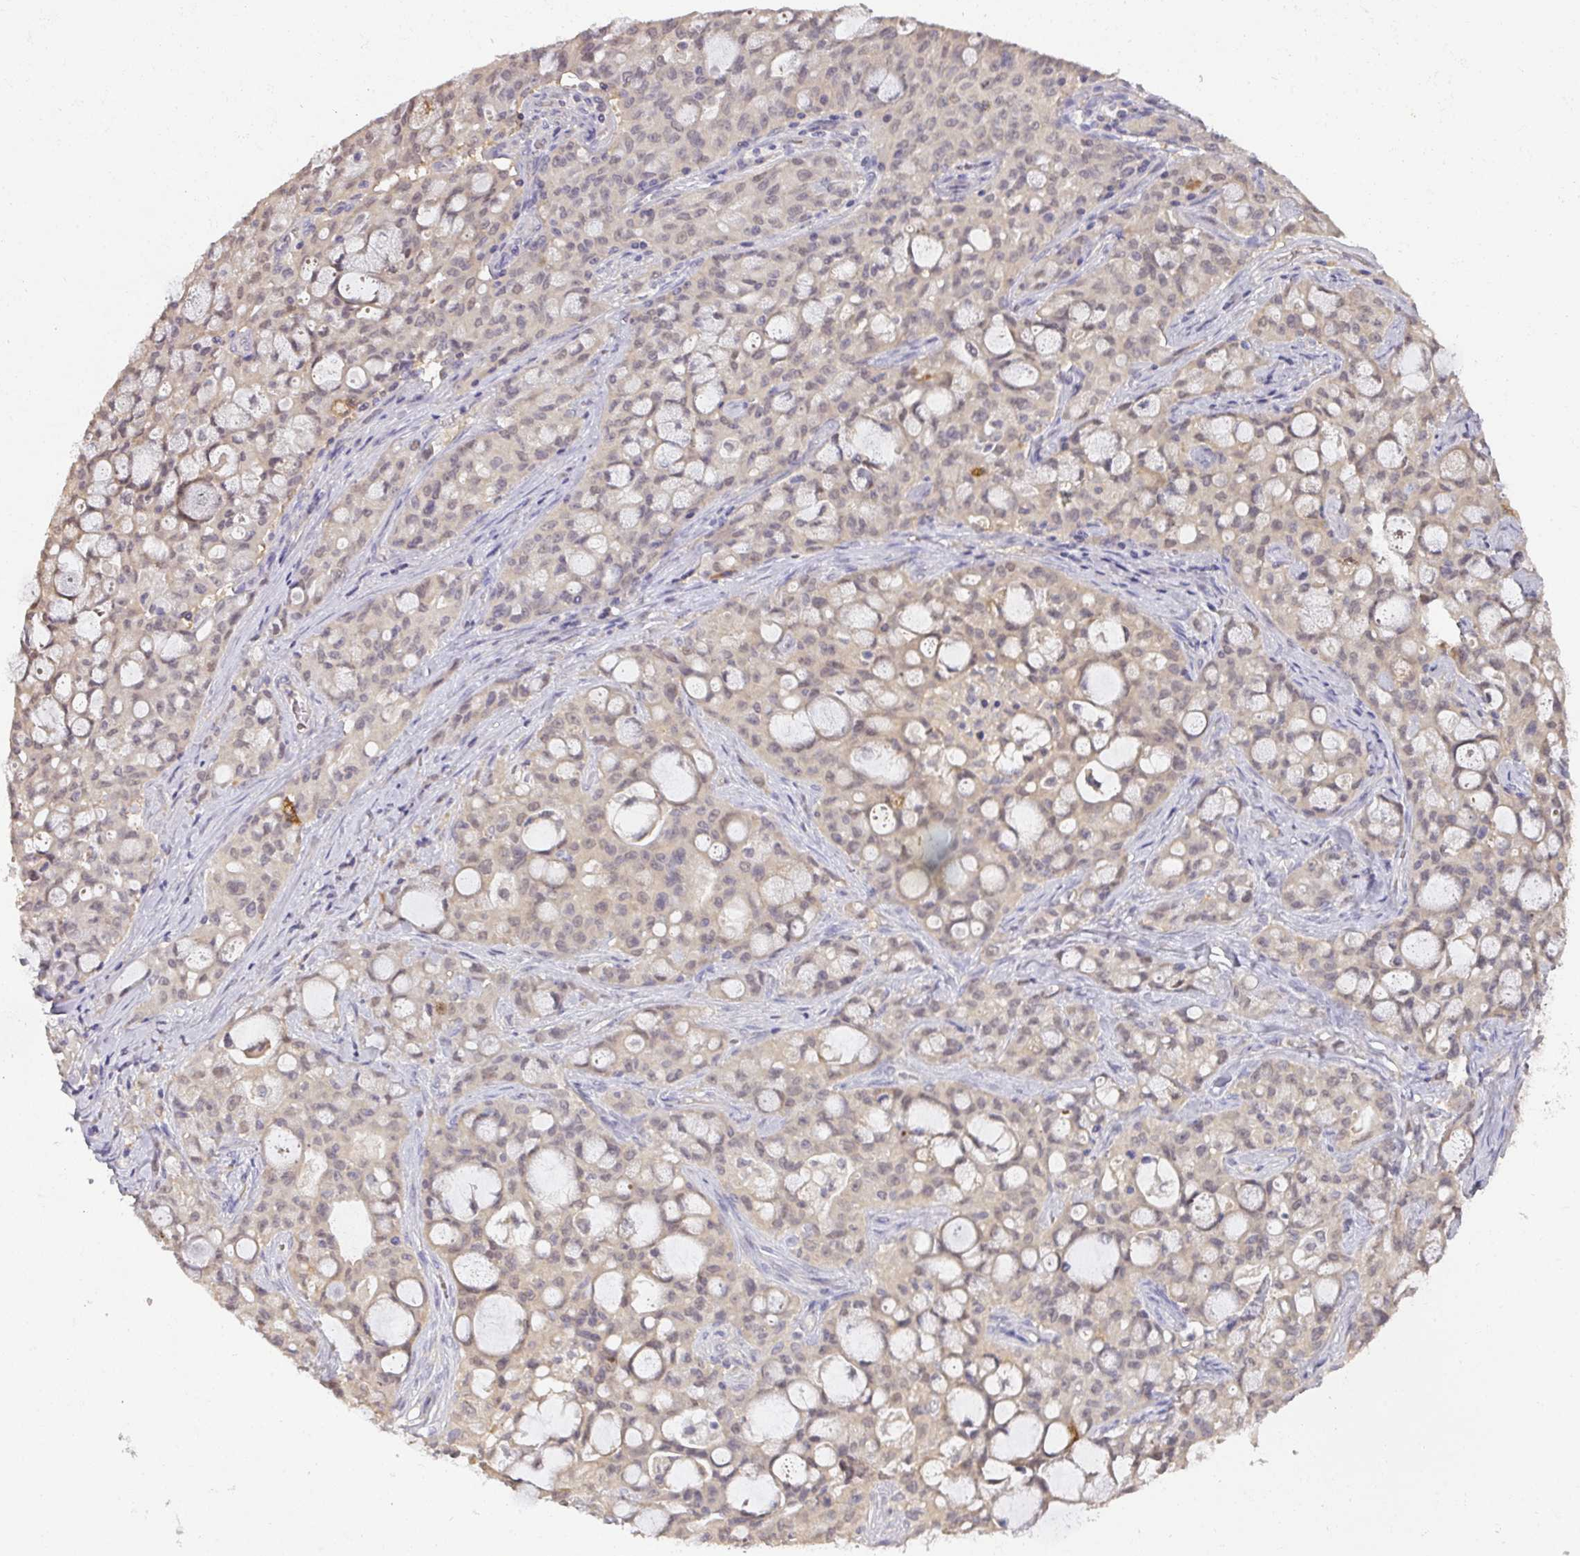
{"staining": {"intensity": "weak", "quantity": "25%-75%", "location": "cytoplasmic/membranous,nuclear"}, "tissue": "lung cancer", "cell_type": "Tumor cells", "image_type": "cancer", "snomed": [{"axis": "morphology", "description": "Adenocarcinoma, NOS"}, {"axis": "topography", "description": "Lung"}], "caption": "Immunohistochemical staining of lung cancer (adenocarcinoma) exhibits low levels of weak cytoplasmic/membranous and nuclear positivity in about 25%-75% of tumor cells.", "gene": "FOXN4", "patient": {"sex": "female", "age": 44}}